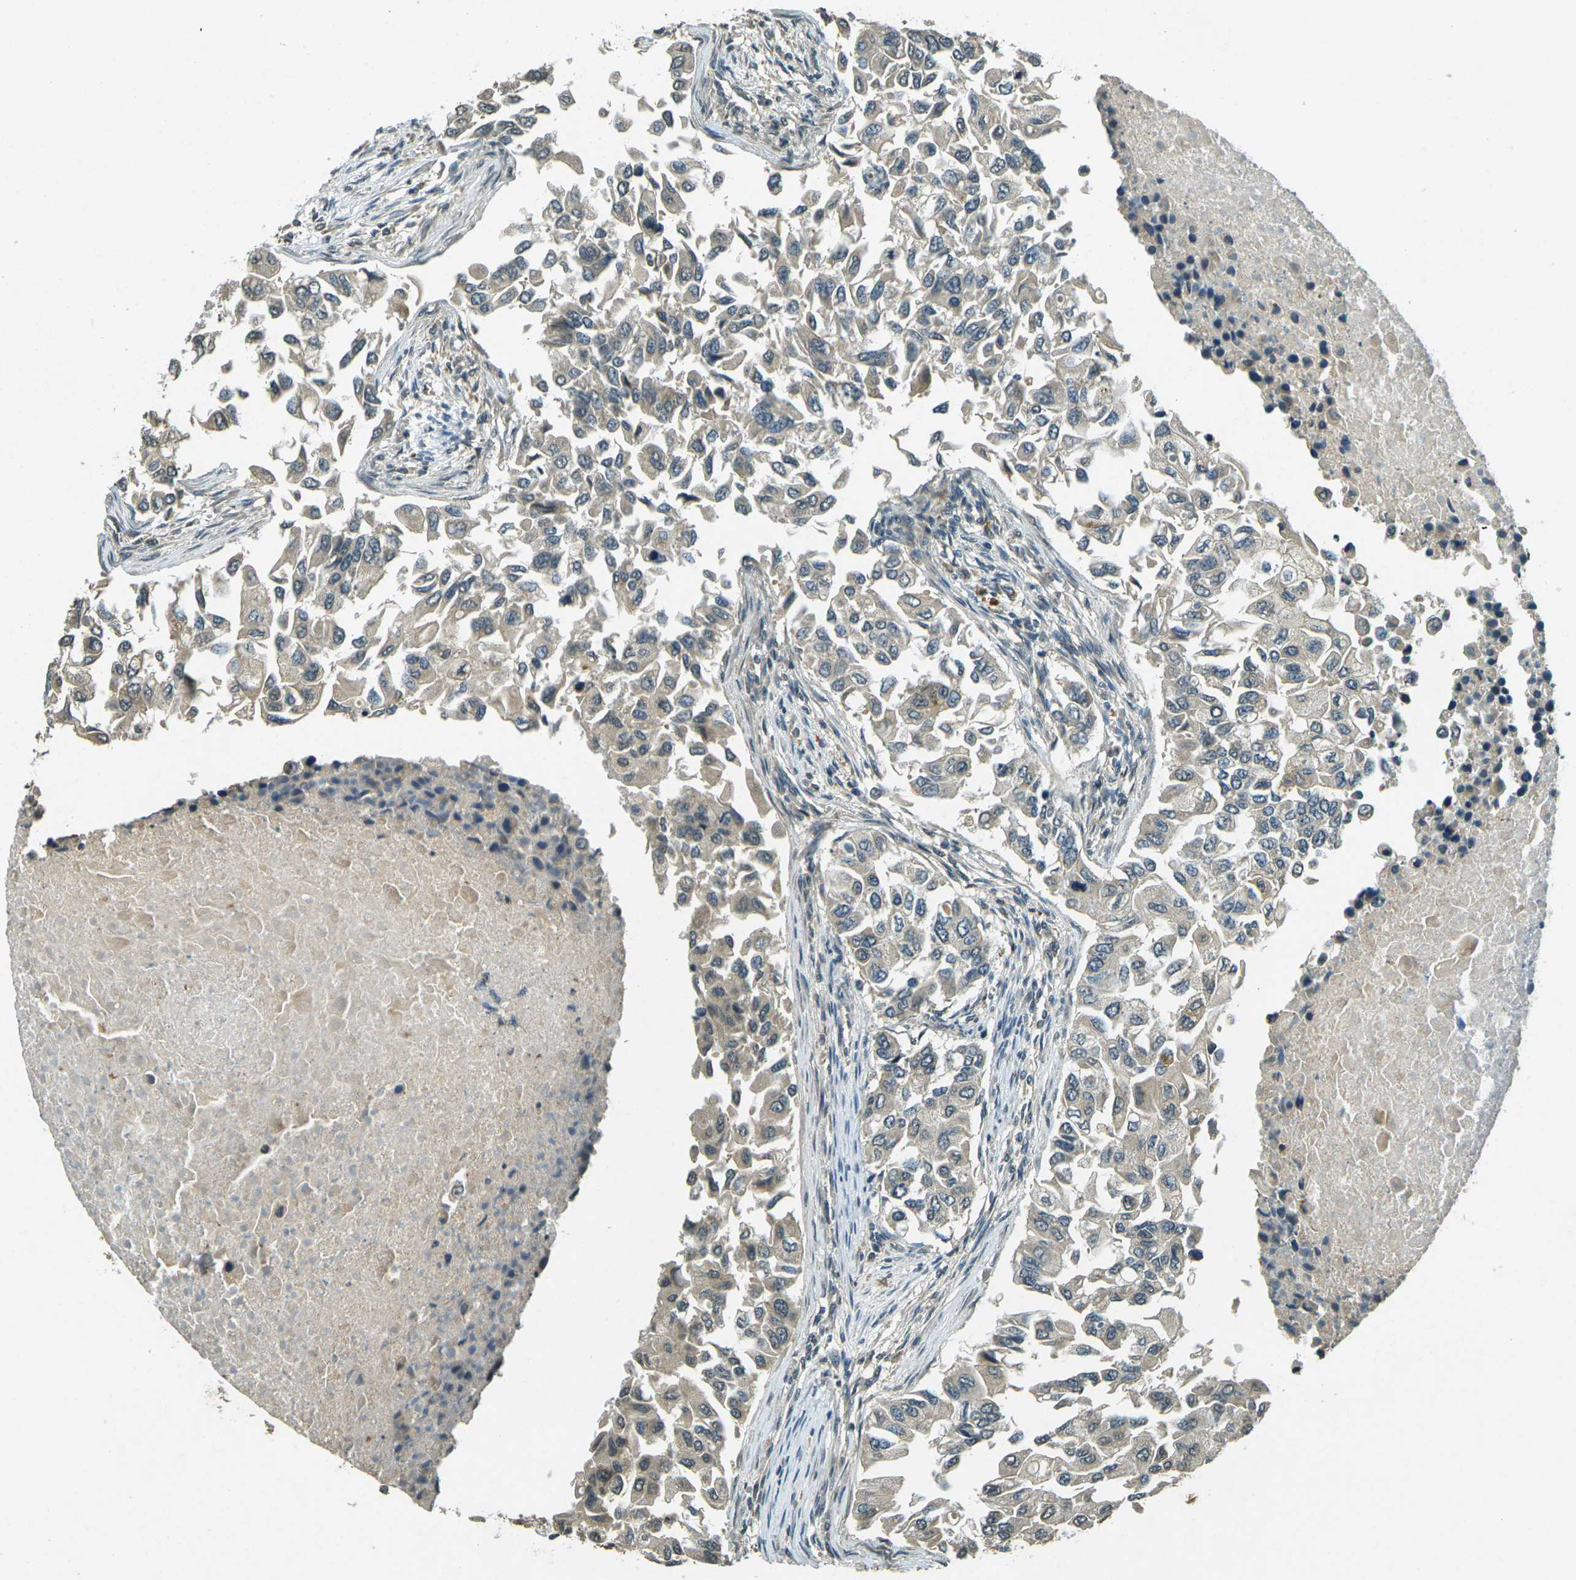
{"staining": {"intensity": "weak", "quantity": "<25%", "location": "cytoplasmic/membranous"}, "tissue": "breast cancer", "cell_type": "Tumor cells", "image_type": "cancer", "snomed": [{"axis": "morphology", "description": "Normal tissue, NOS"}, {"axis": "morphology", "description": "Duct carcinoma"}, {"axis": "topography", "description": "Breast"}], "caption": "High power microscopy micrograph of an IHC micrograph of breast cancer (intraductal carcinoma), revealing no significant expression in tumor cells. (DAB immunohistochemistry, high magnification).", "gene": "PDE2A", "patient": {"sex": "female", "age": 49}}